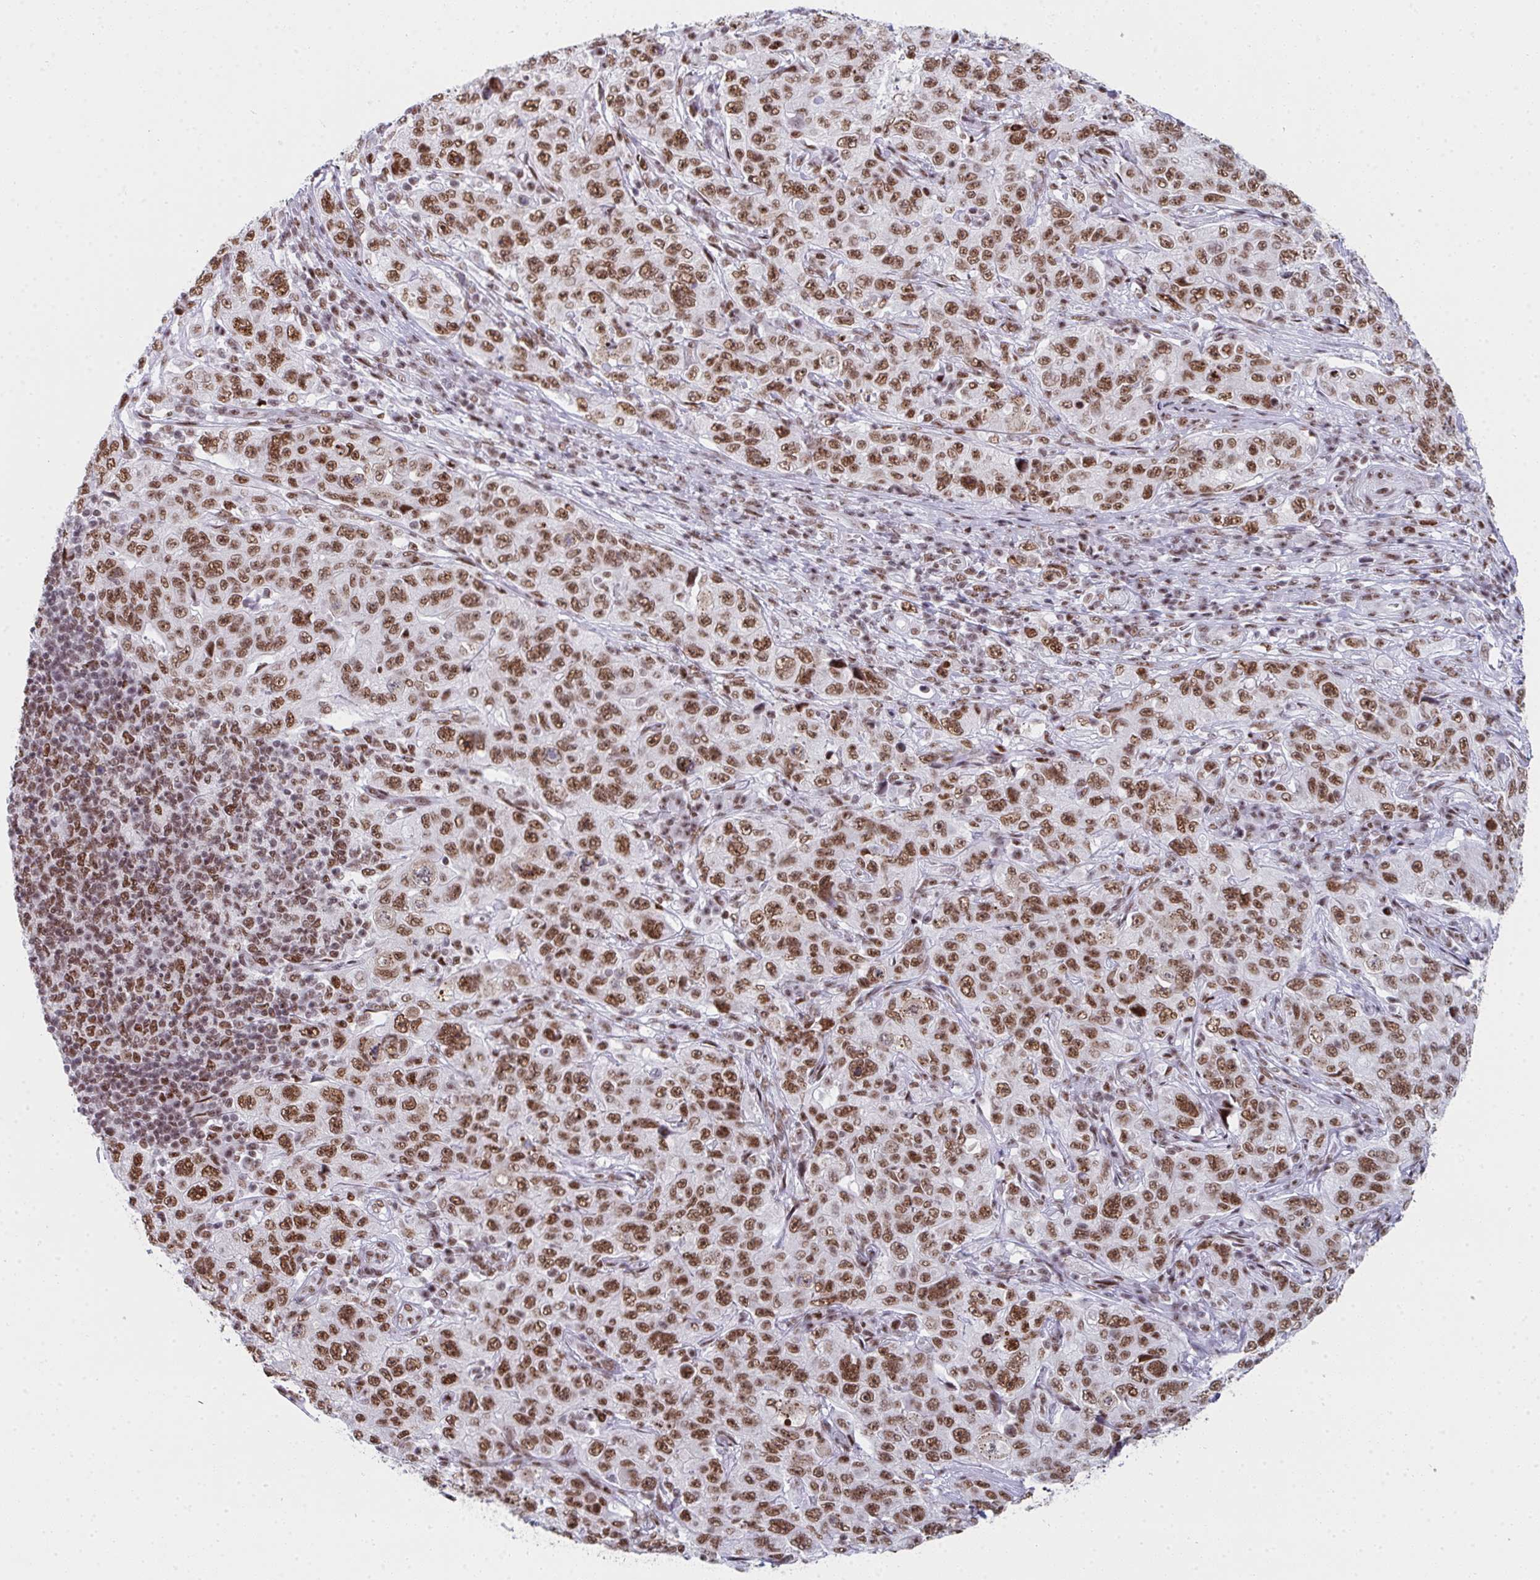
{"staining": {"intensity": "moderate", "quantity": ">75%", "location": "nuclear"}, "tissue": "pancreatic cancer", "cell_type": "Tumor cells", "image_type": "cancer", "snomed": [{"axis": "morphology", "description": "Adenocarcinoma, NOS"}, {"axis": "topography", "description": "Pancreas"}], "caption": "Tumor cells display medium levels of moderate nuclear staining in about >75% of cells in pancreatic adenocarcinoma. (DAB (3,3'-diaminobenzidine) IHC with brightfield microscopy, high magnification).", "gene": "SNRNP70", "patient": {"sex": "male", "age": 68}}